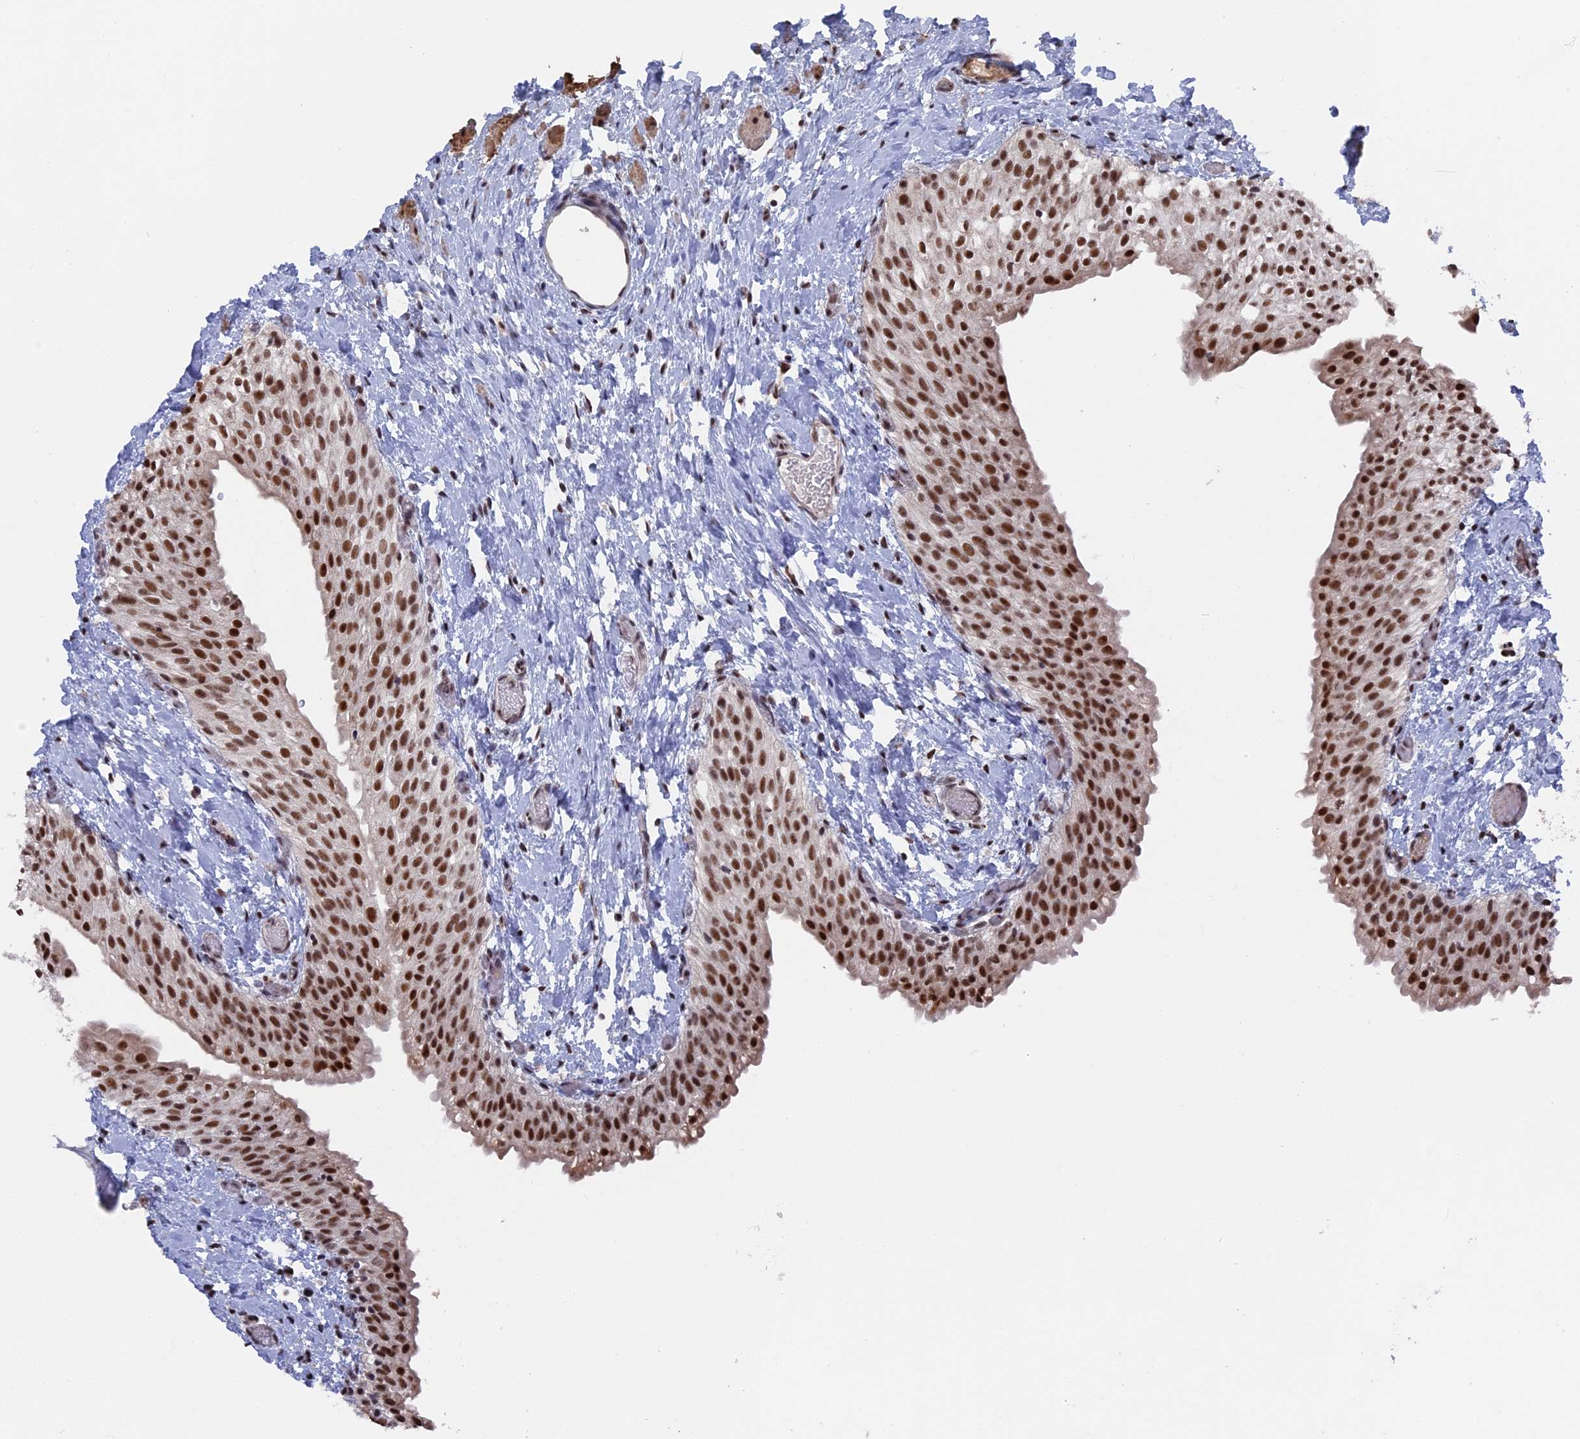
{"staining": {"intensity": "moderate", "quantity": ">75%", "location": "nuclear"}, "tissue": "urinary bladder", "cell_type": "Urothelial cells", "image_type": "normal", "snomed": [{"axis": "morphology", "description": "Normal tissue, NOS"}, {"axis": "topography", "description": "Urinary bladder"}], "caption": "Immunohistochemical staining of unremarkable urinary bladder displays >75% levels of moderate nuclear protein positivity in approximately >75% of urothelial cells.", "gene": "SF3A2", "patient": {"sex": "male", "age": 1}}